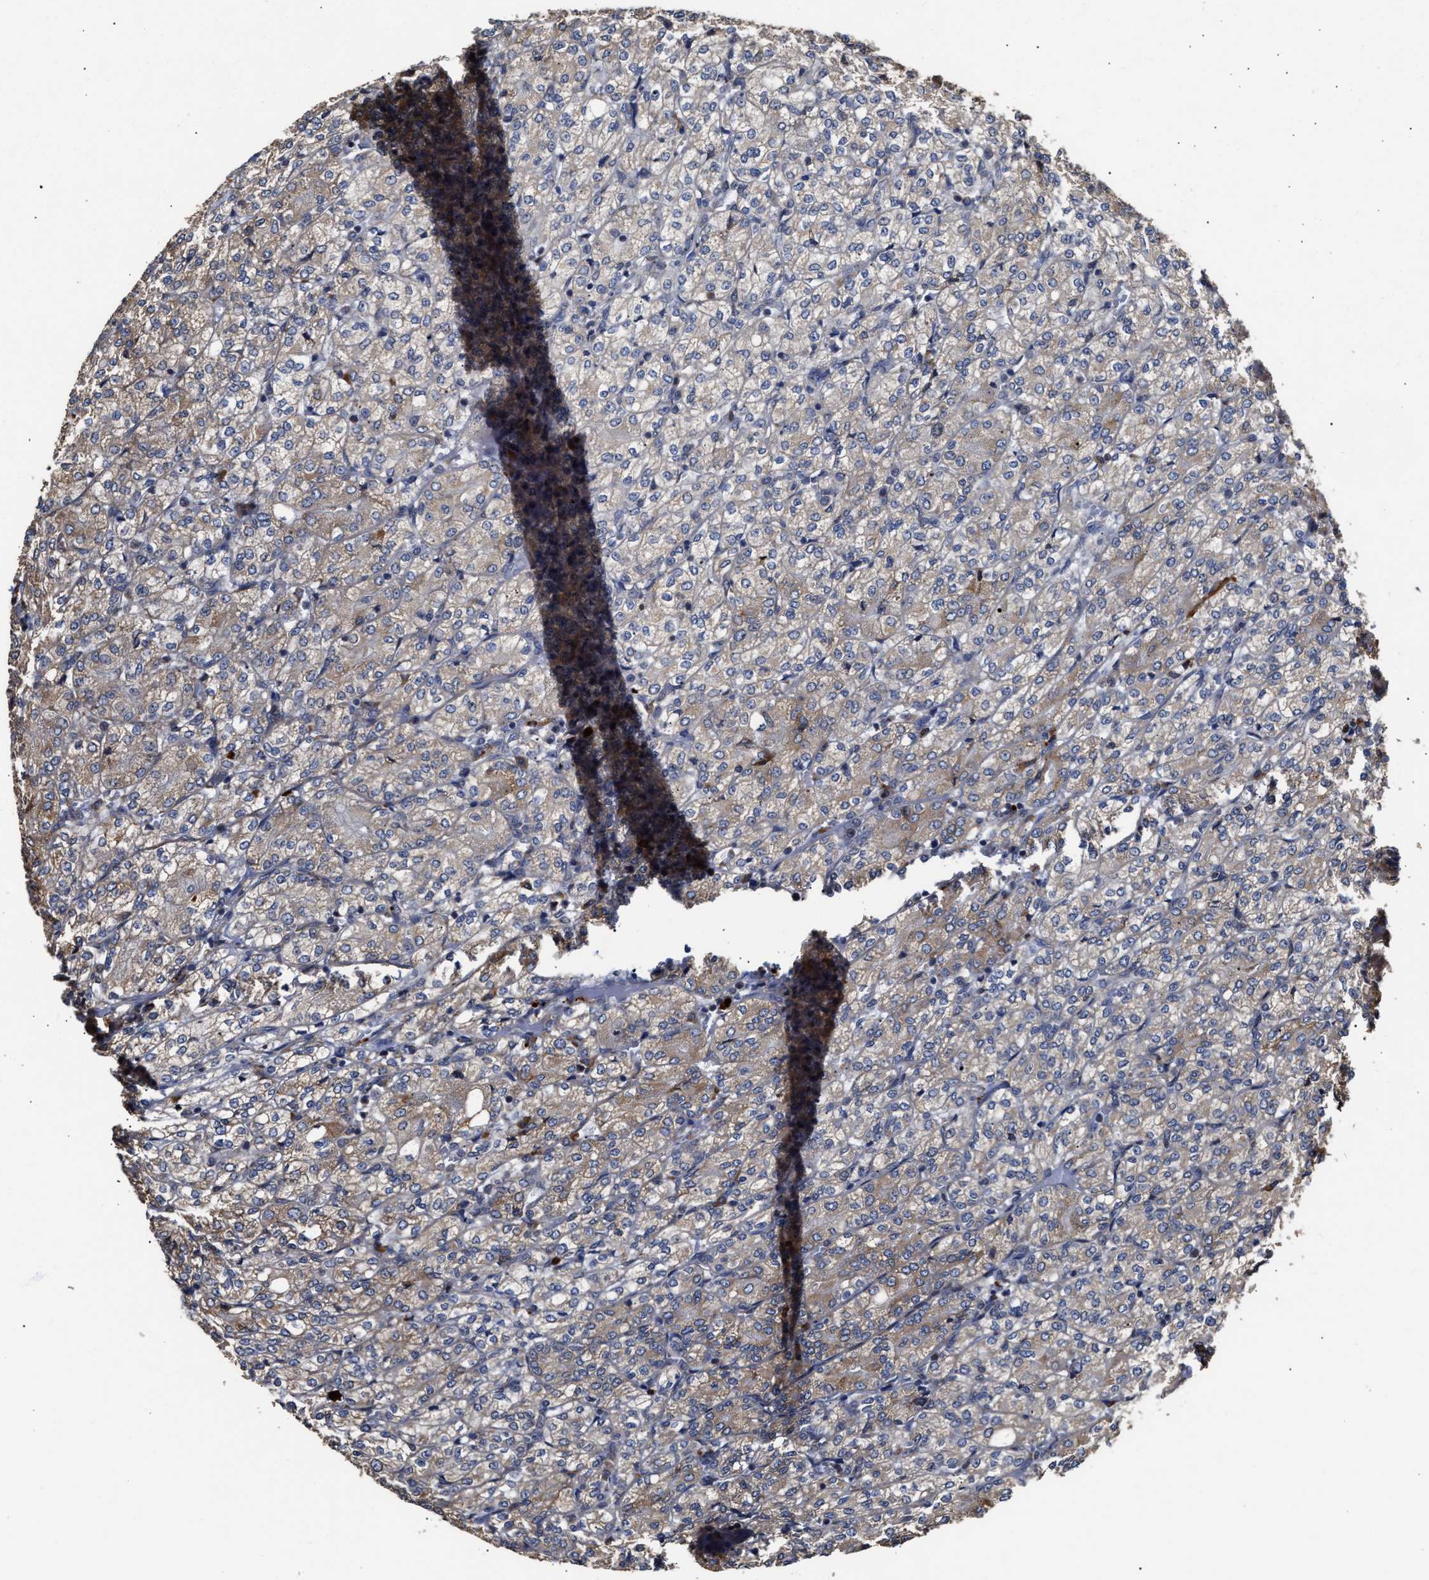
{"staining": {"intensity": "weak", "quantity": "25%-75%", "location": "cytoplasmic/membranous"}, "tissue": "renal cancer", "cell_type": "Tumor cells", "image_type": "cancer", "snomed": [{"axis": "morphology", "description": "Adenocarcinoma, NOS"}, {"axis": "topography", "description": "Kidney"}], "caption": "This is a photomicrograph of immunohistochemistry (IHC) staining of adenocarcinoma (renal), which shows weak expression in the cytoplasmic/membranous of tumor cells.", "gene": "GOSR1", "patient": {"sex": "male", "age": 77}}